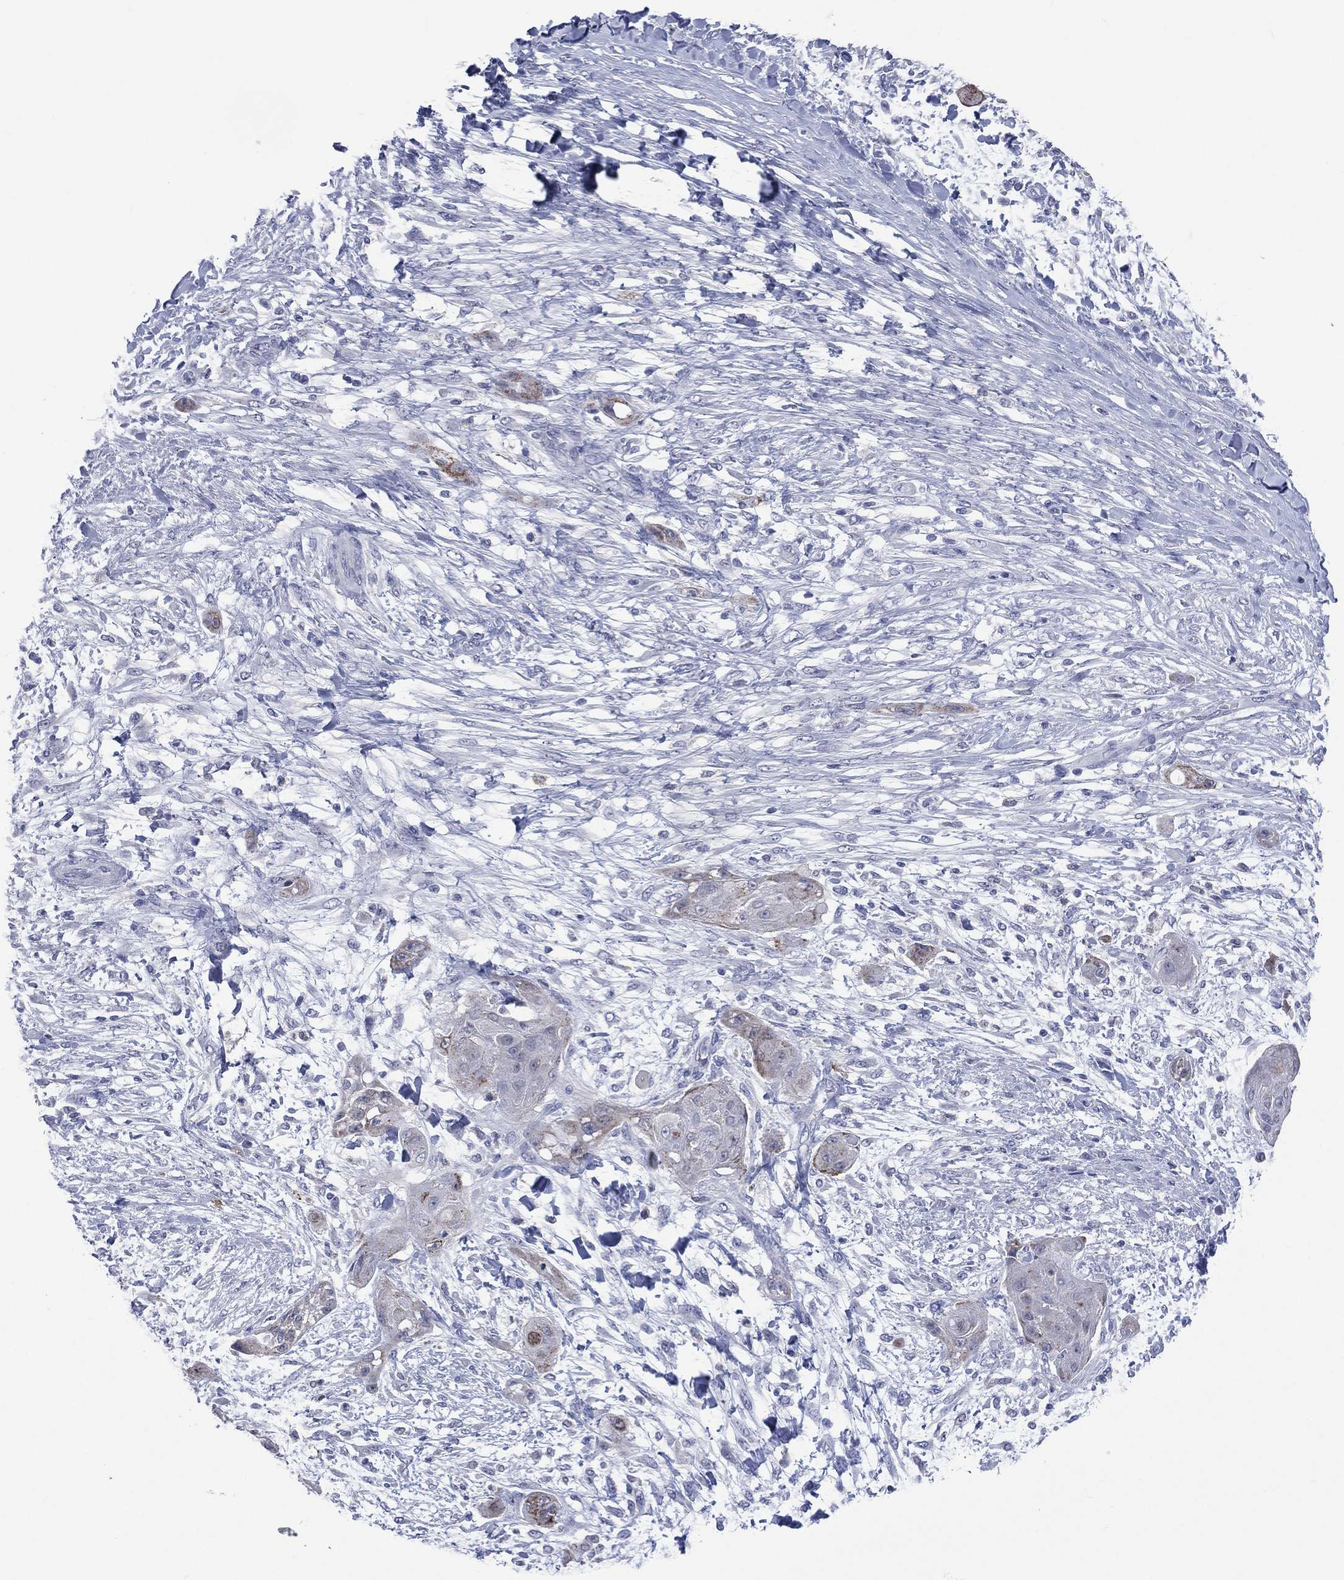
{"staining": {"intensity": "weak", "quantity": "<25%", "location": "cytoplasmic/membranous"}, "tissue": "skin cancer", "cell_type": "Tumor cells", "image_type": "cancer", "snomed": [{"axis": "morphology", "description": "Squamous cell carcinoma, NOS"}, {"axis": "topography", "description": "Skin"}], "caption": "The immunohistochemistry image has no significant staining in tumor cells of skin squamous cell carcinoma tissue.", "gene": "AKAP3", "patient": {"sex": "male", "age": 62}}